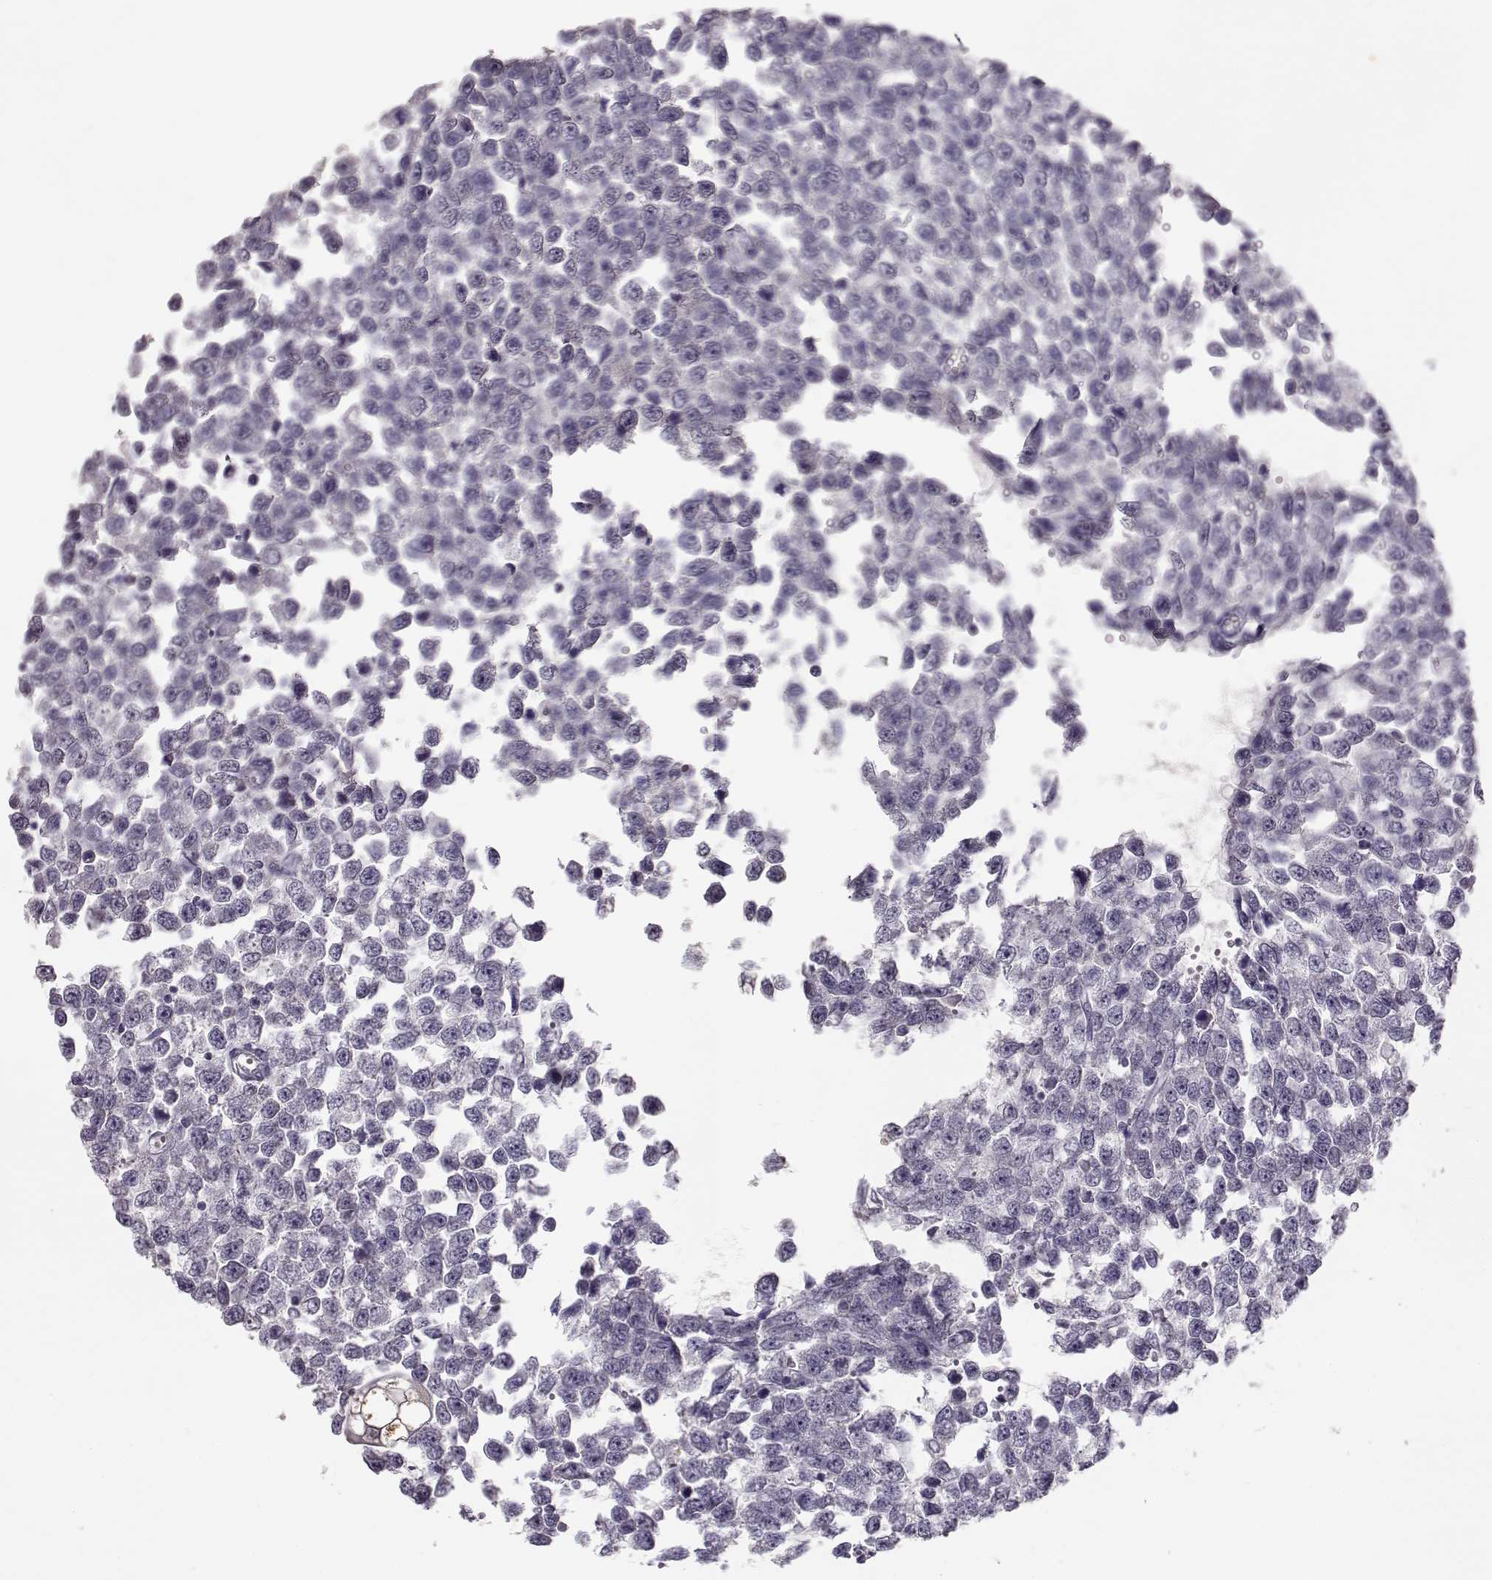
{"staining": {"intensity": "negative", "quantity": "none", "location": "none"}, "tissue": "testis cancer", "cell_type": "Tumor cells", "image_type": "cancer", "snomed": [{"axis": "morphology", "description": "Normal tissue, NOS"}, {"axis": "morphology", "description": "Seminoma, NOS"}, {"axis": "topography", "description": "Testis"}, {"axis": "topography", "description": "Epididymis"}], "caption": "Protein analysis of testis seminoma demonstrates no significant positivity in tumor cells.", "gene": "UROC1", "patient": {"sex": "male", "age": 34}}